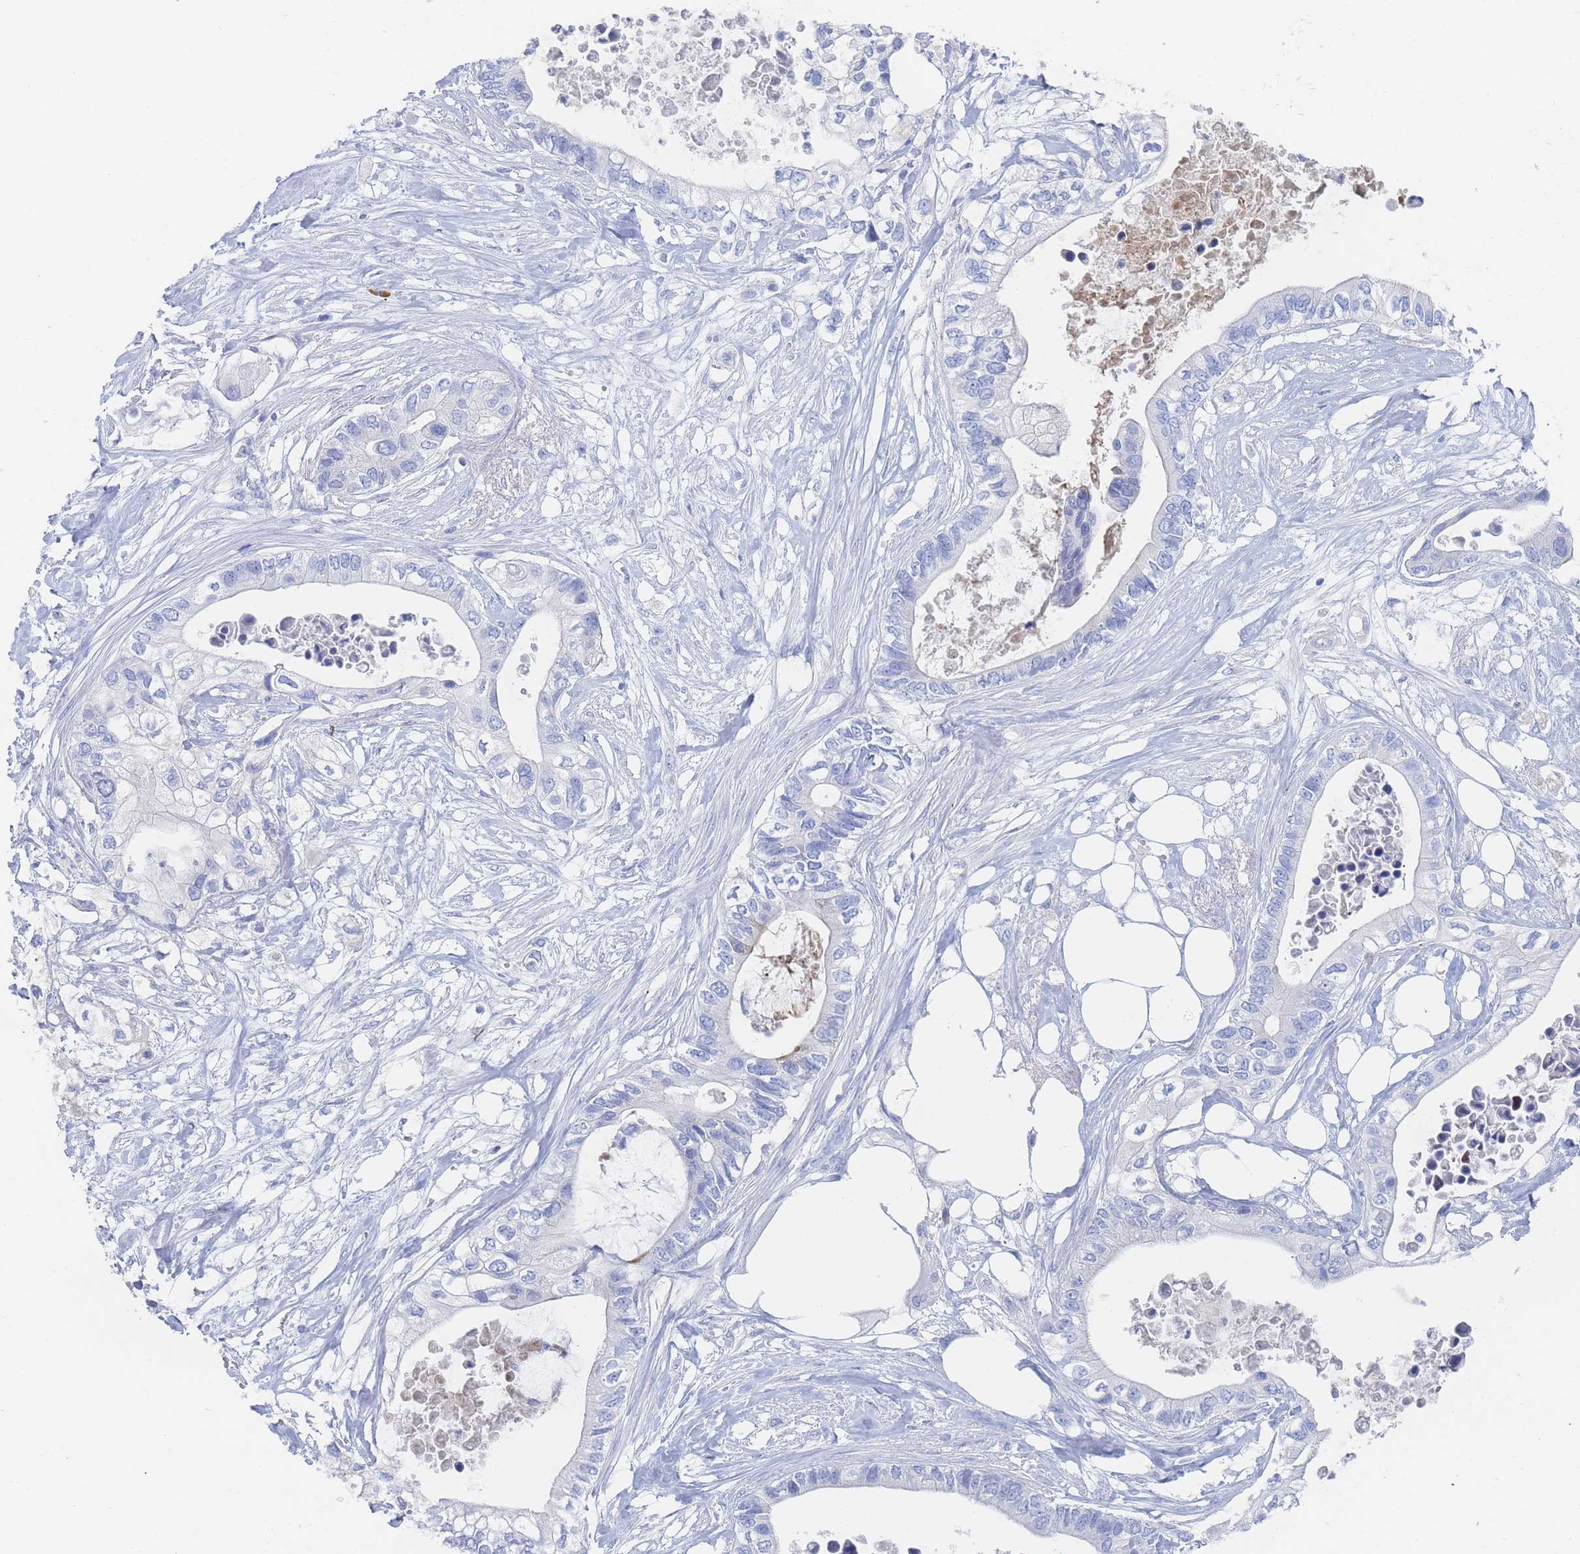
{"staining": {"intensity": "negative", "quantity": "none", "location": "none"}, "tissue": "pancreatic cancer", "cell_type": "Tumor cells", "image_type": "cancer", "snomed": [{"axis": "morphology", "description": "Adenocarcinoma, NOS"}, {"axis": "topography", "description": "Pancreas"}], "caption": "This is an immunohistochemistry (IHC) histopathology image of pancreatic adenocarcinoma. There is no positivity in tumor cells.", "gene": "SLC25A35", "patient": {"sex": "female", "age": 63}}